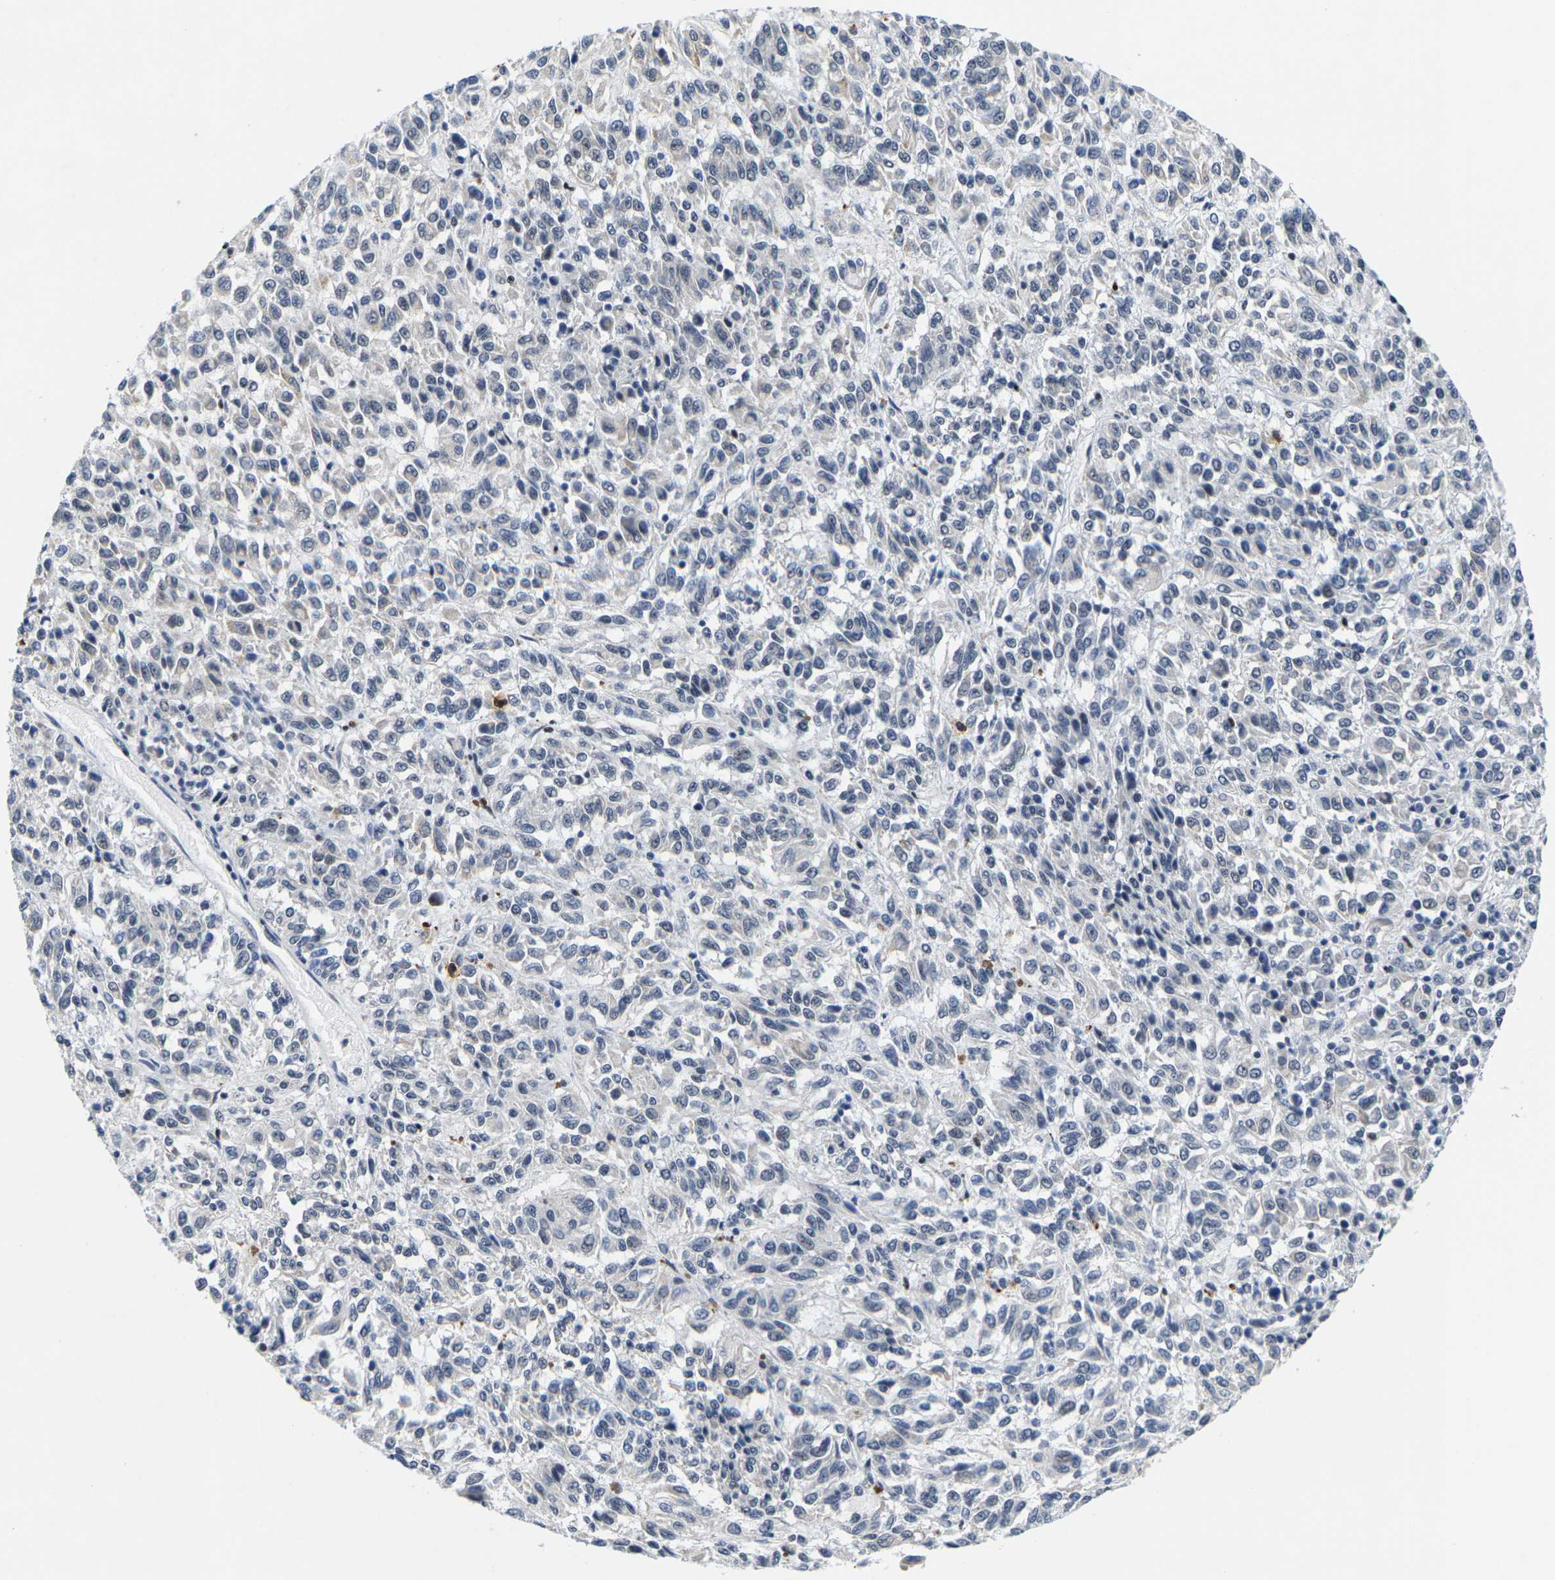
{"staining": {"intensity": "negative", "quantity": "none", "location": "none"}, "tissue": "melanoma", "cell_type": "Tumor cells", "image_type": "cancer", "snomed": [{"axis": "morphology", "description": "Malignant melanoma, Metastatic site"}, {"axis": "topography", "description": "Lung"}], "caption": "Protein analysis of malignant melanoma (metastatic site) displays no significant staining in tumor cells.", "gene": "SETD1B", "patient": {"sex": "male", "age": 64}}